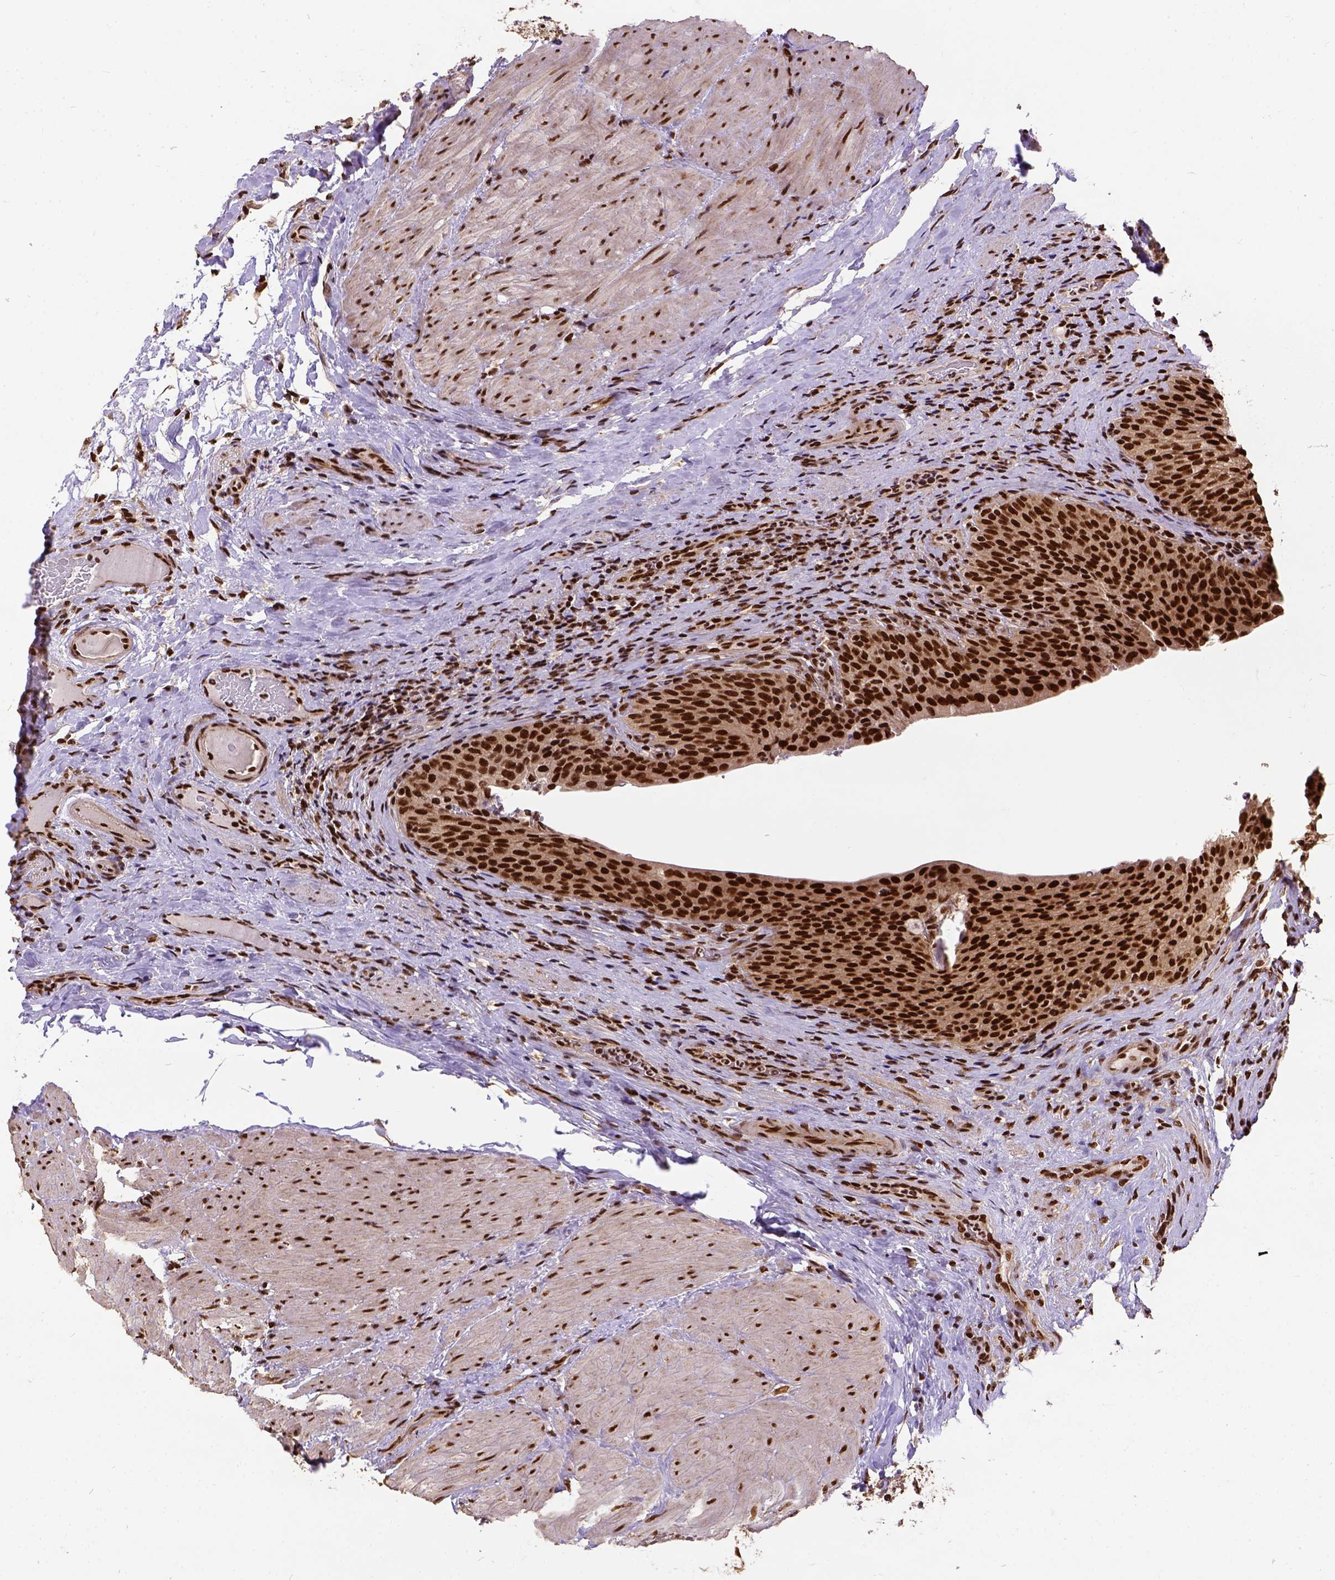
{"staining": {"intensity": "strong", "quantity": ">75%", "location": "nuclear"}, "tissue": "urinary bladder", "cell_type": "Urothelial cells", "image_type": "normal", "snomed": [{"axis": "morphology", "description": "Normal tissue, NOS"}, {"axis": "topography", "description": "Urinary bladder"}, {"axis": "topography", "description": "Peripheral nerve tissue"}], "caption": "Immunohistochemical staining of unremarkable urinary bladder demonstrates strong nuclear protein expression in approximately >75% of urothelial cells.", "gene": "NACC1", "patient": {"sex": "male", "age": 66}}